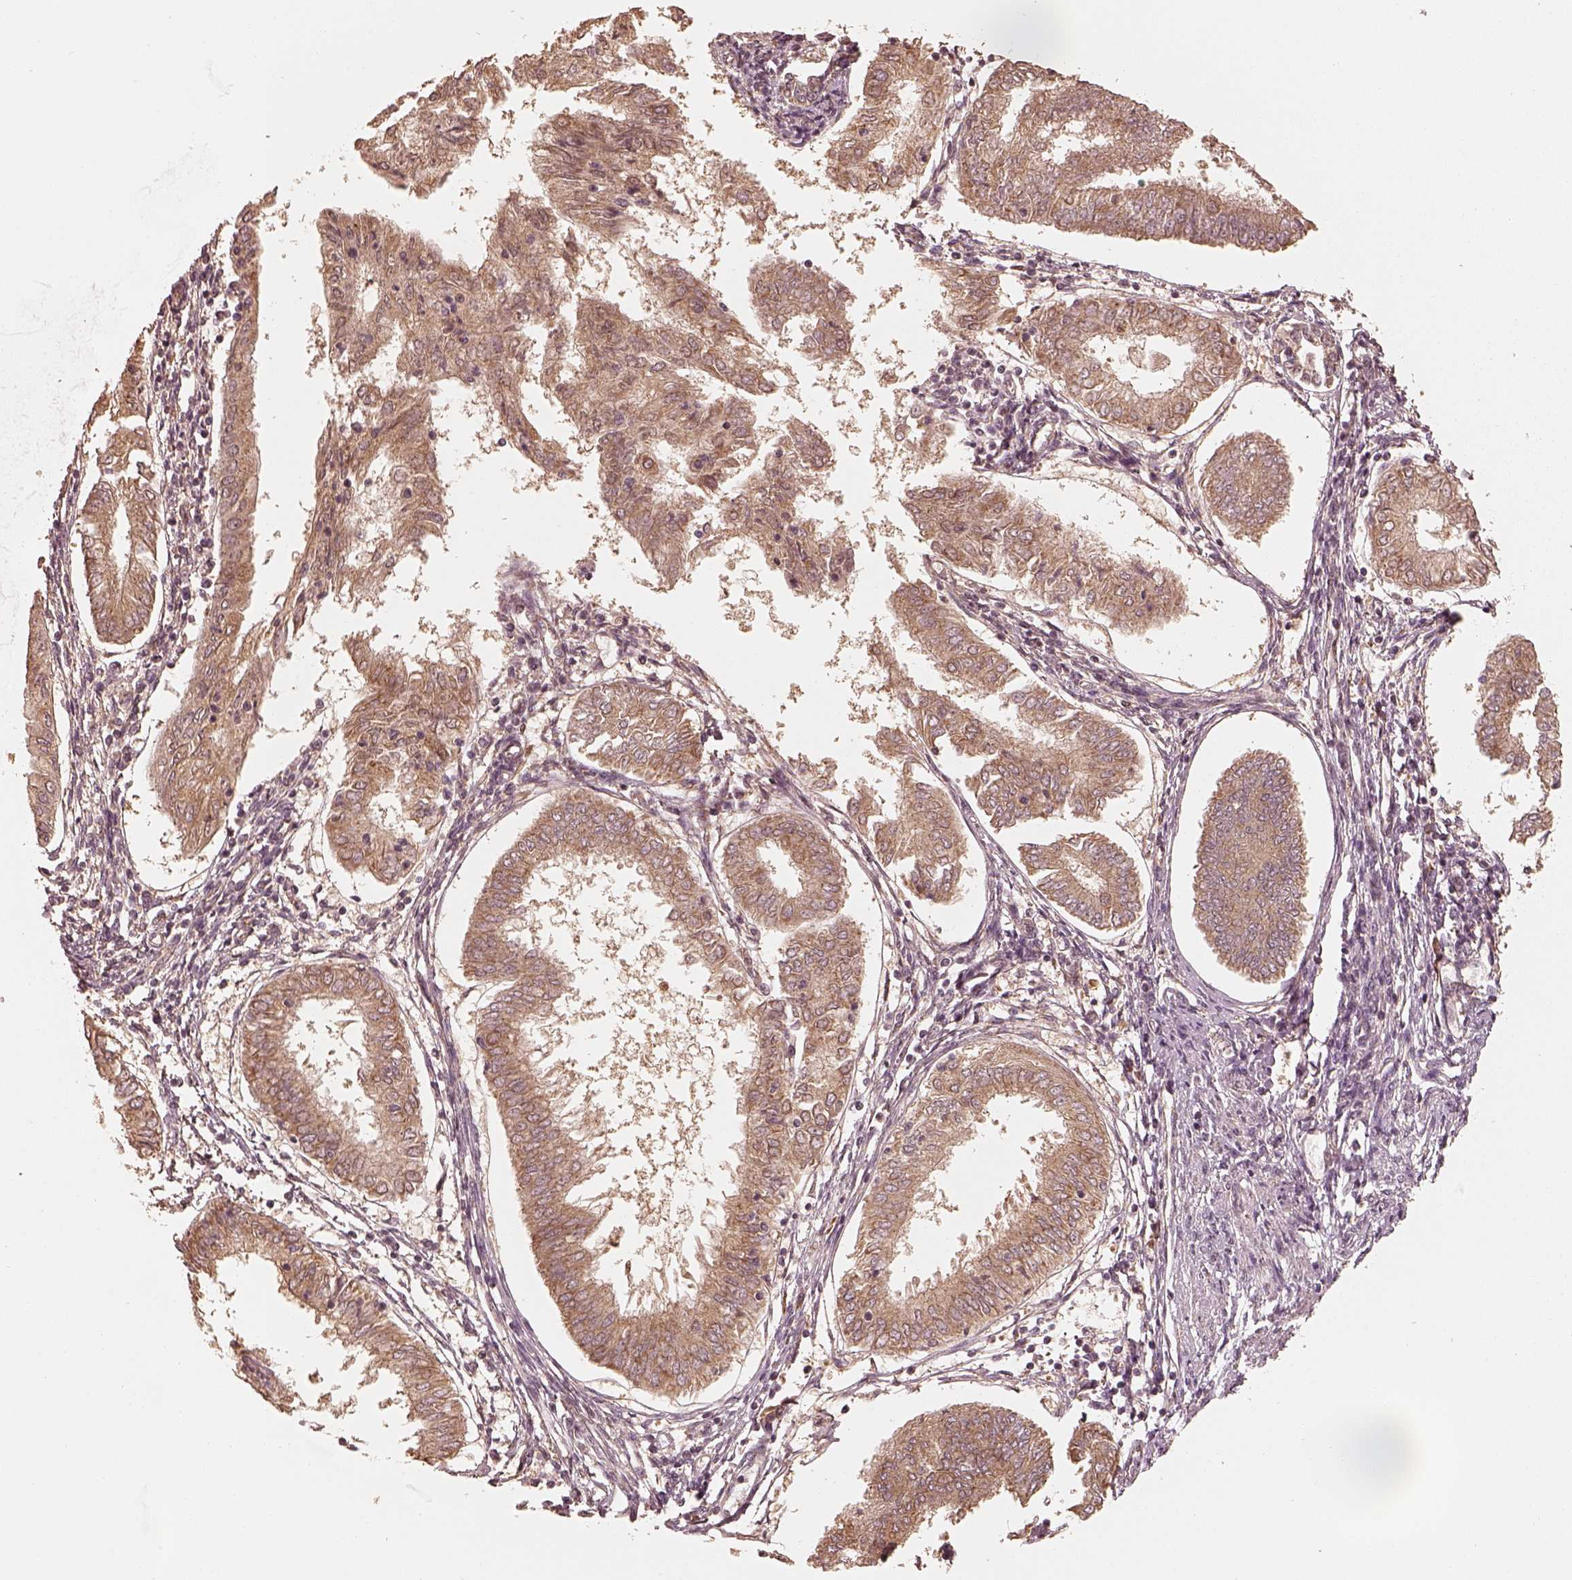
{"staining": {"intensity": "moderate", "quantity": ">75%", "location": "cytoplasmic/membranous"}, "tissue": "endometrial cancer", "cell_type": "Tumor cells", "image_type": "cancer", "snomed": [{"axis": "morphology", "description": "Adenocarcinoma, NOS"}, {"axis": "topography", "description": "Endometrium"}], "caption": "Endometrial adenocarcinoma tissue exhibits moderate cytoplasmic/membranous expression in approximately >75% of tumor cells", "gene": "DNAJC25", "patient": {"sex": "female", "age": 68}}